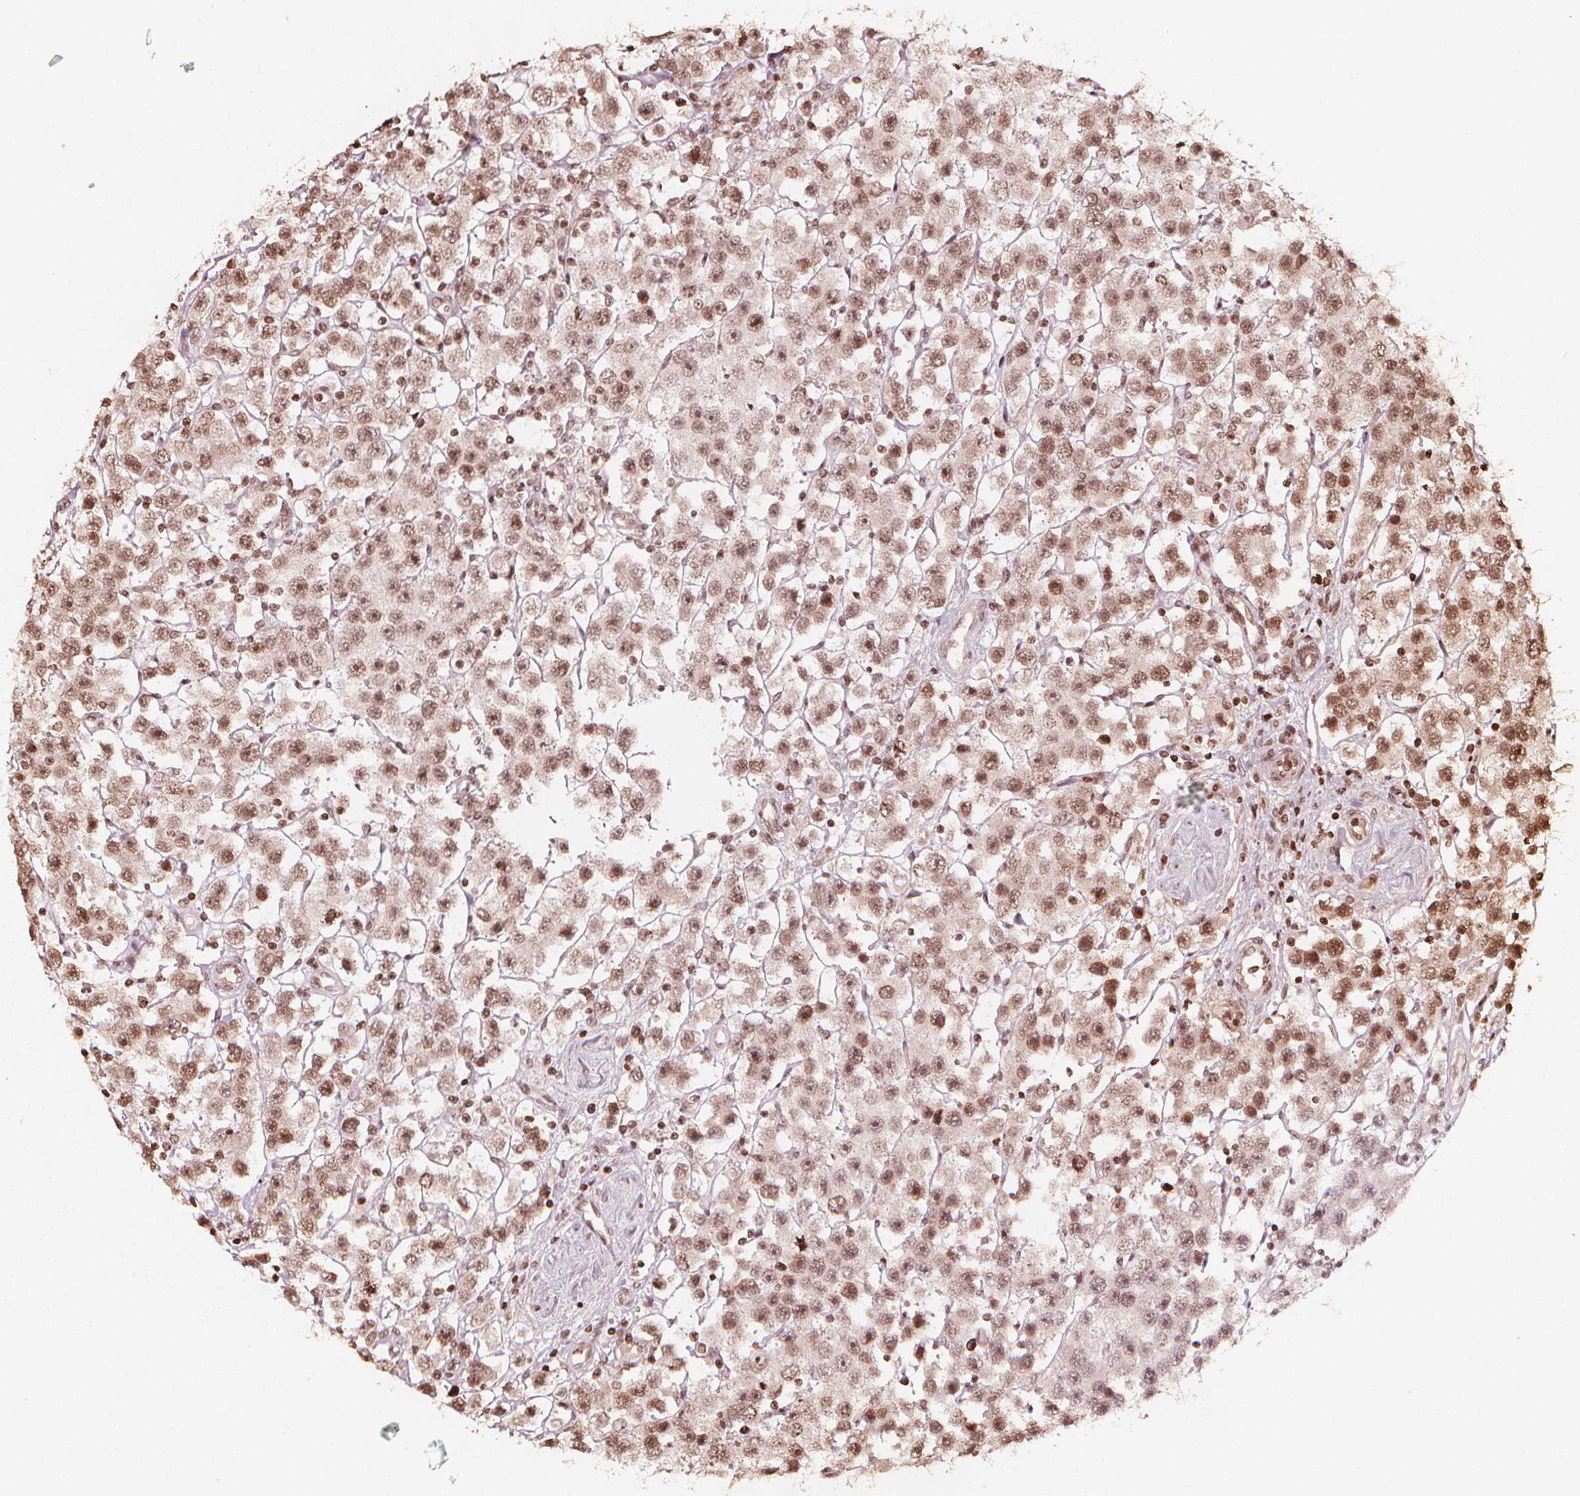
{"staining": {"intensity": "moderate", "quantity": ">75%", "location": "nuclear"}, "tissue": "testis cancer", "cell_type": "Tumor cells", "image_type": "cancer", "snomed": [{"axis": "morphology", "description": "Seminoma, NOS"}, {"axis": "topography", "description": "Testis"}], "caption": "Human seminoma (testis) stained for a protein (brown) shows moderate nuclear positive staining in approximately >75% of tumor cells.", "gene": "H3C14", "patient": {"sex": "male", "age": 45}}